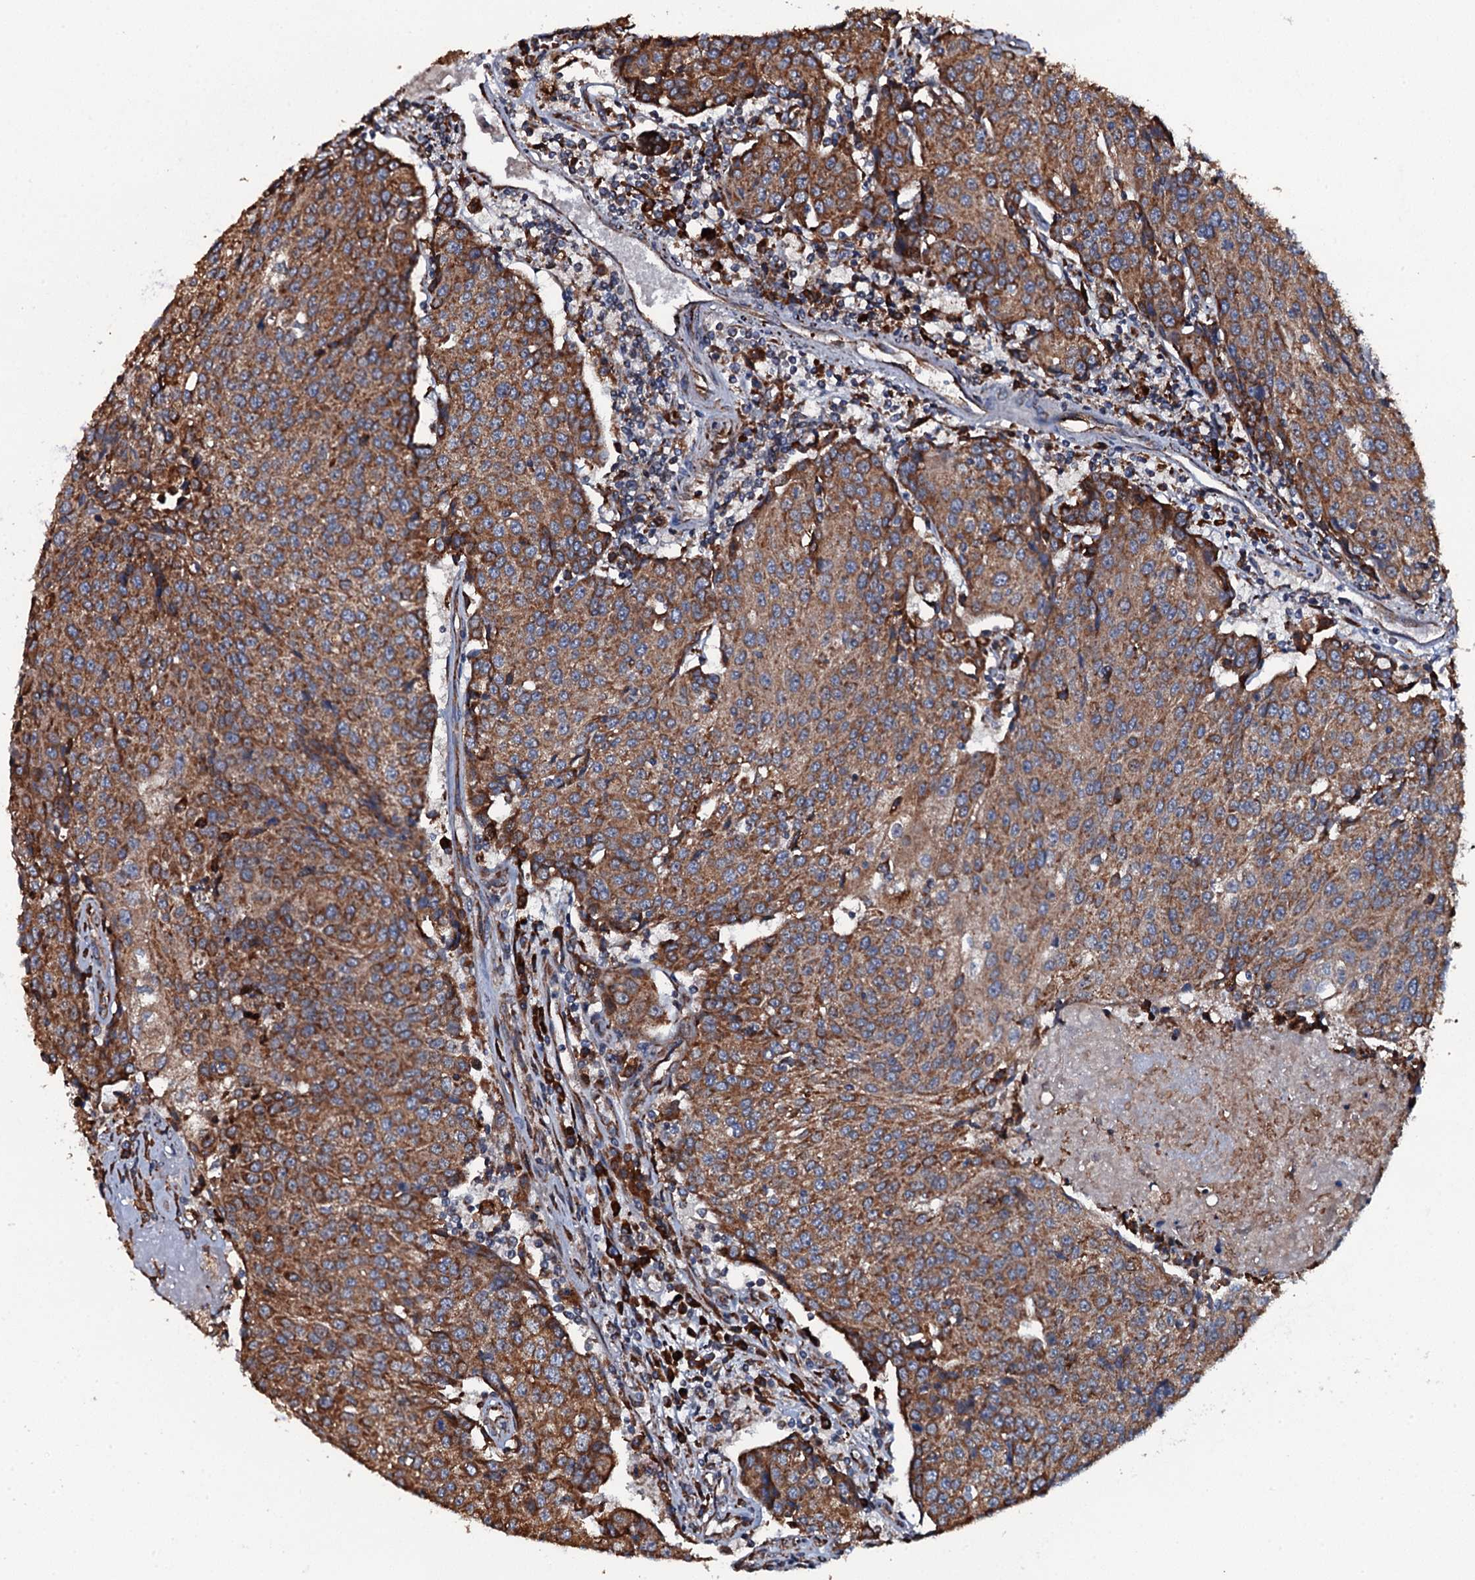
{"staining": {"intensity": "moderate", "quantity": ">75%", "location": "cytoplasmic/membranous"}, "tissue": "urothelial cancer", "cell_type": "Tumor cells", "image_type": "cancer", "snomed": [{"axis": "morphology", "description": "Urothelial carcinoma, High grade"}, {"axis": "topography", "description": "Urinary bladder"}], "caption": "Protein staining of high-grade urothelial carcinoma tissue displays moderate cytoplasmic/membranous positivity in approximately >75% of tumor cells.", "gene": "RAB12", "patient": {"sex": "female", "age": 85}}